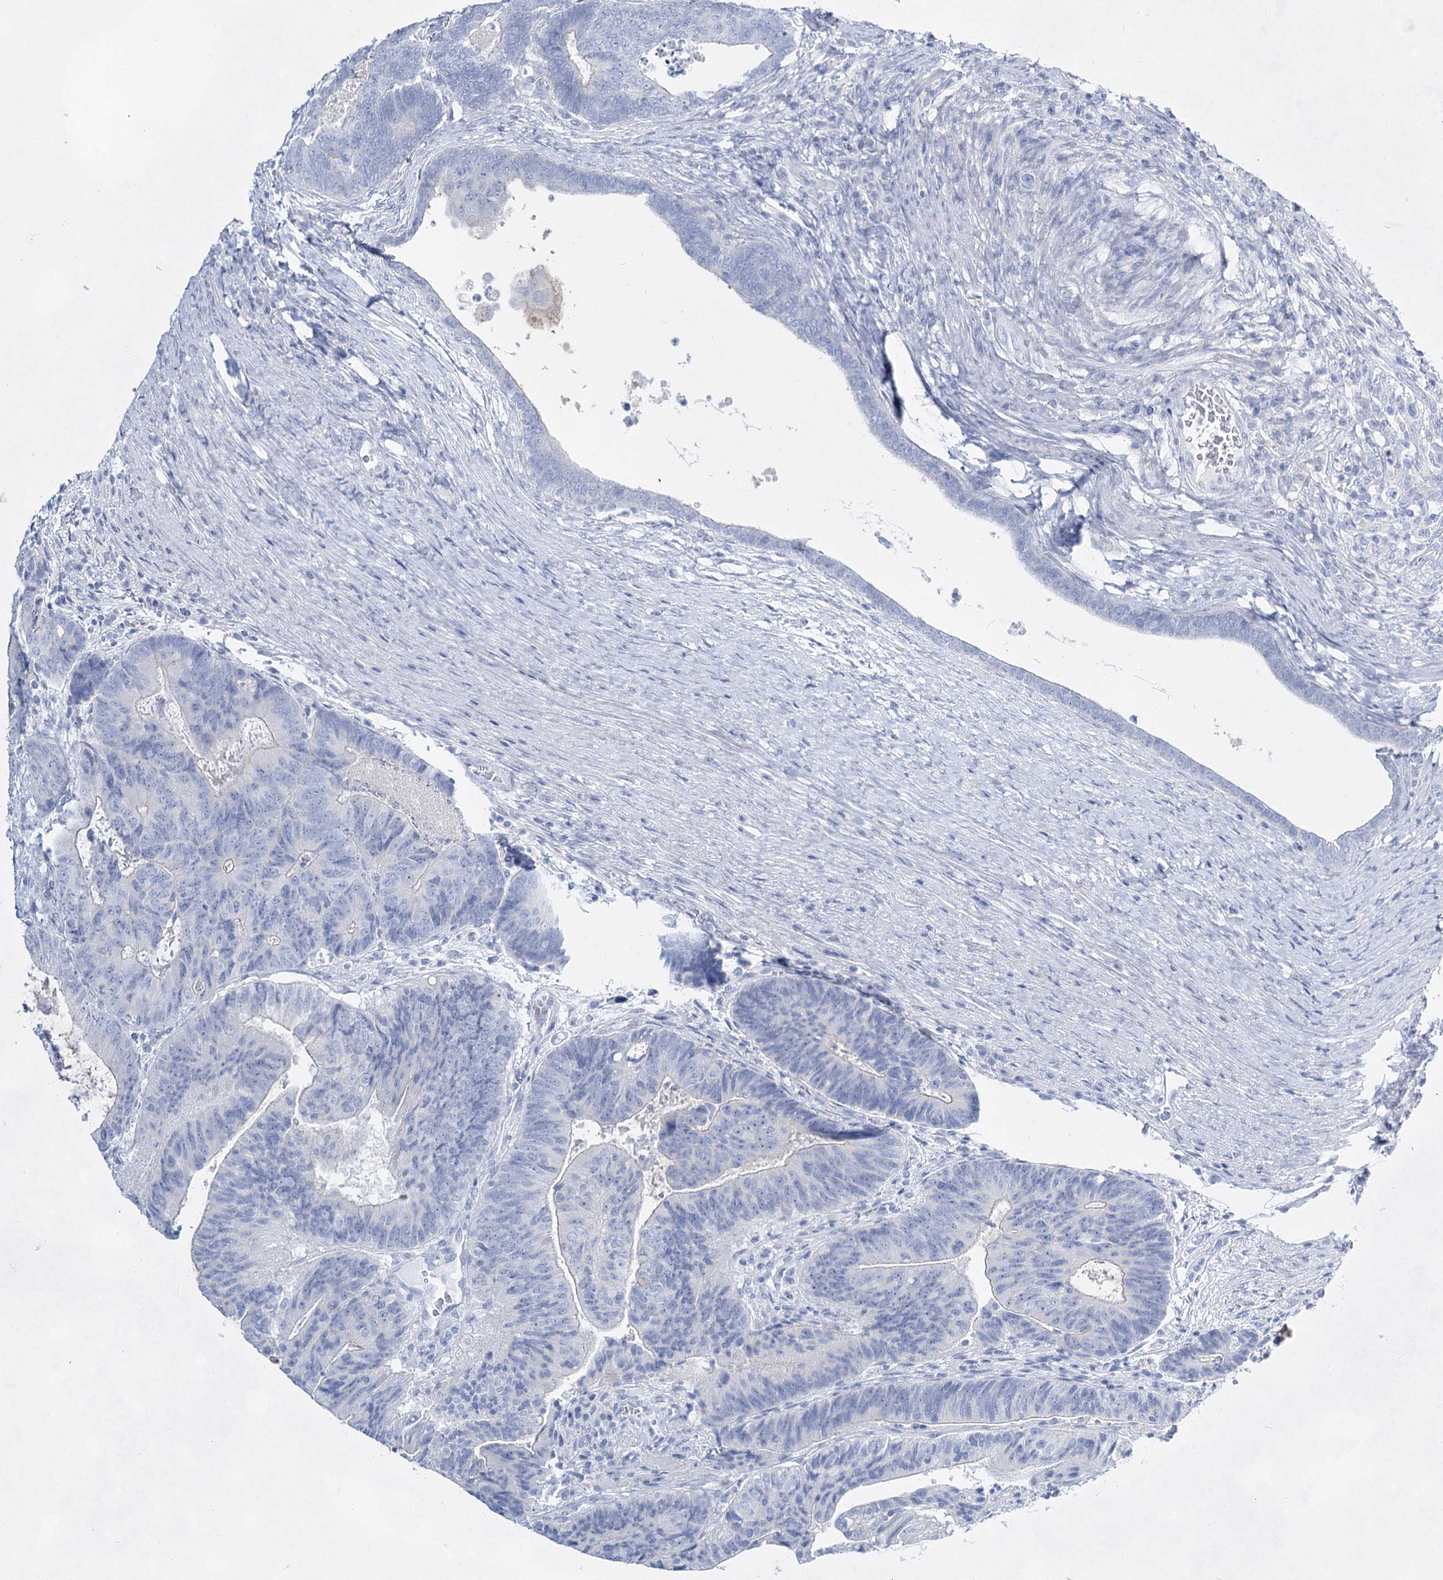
{"staining": {"intensity": "negative", "quantity": "none", "location": "none"}, "tissue": "colorectal cancer", "cell_type": "Tumor cells", "image_type": "cancer", "snomed": [{"axis": "morphology", "description": "Adenocarcinoma, NOS"}, {"axis": "topography", "description": "Colon"}], "caption": "High magnification brightfield microscopy of colorectal cancer stained with DAB (3,3'-diaminobenzidine) (brown) and counterstained with hematoxylin (blue): tumor cells show no significant positivity.", "gene": "SLC17A2", "patient": {"sex": "female", "age": 67}}